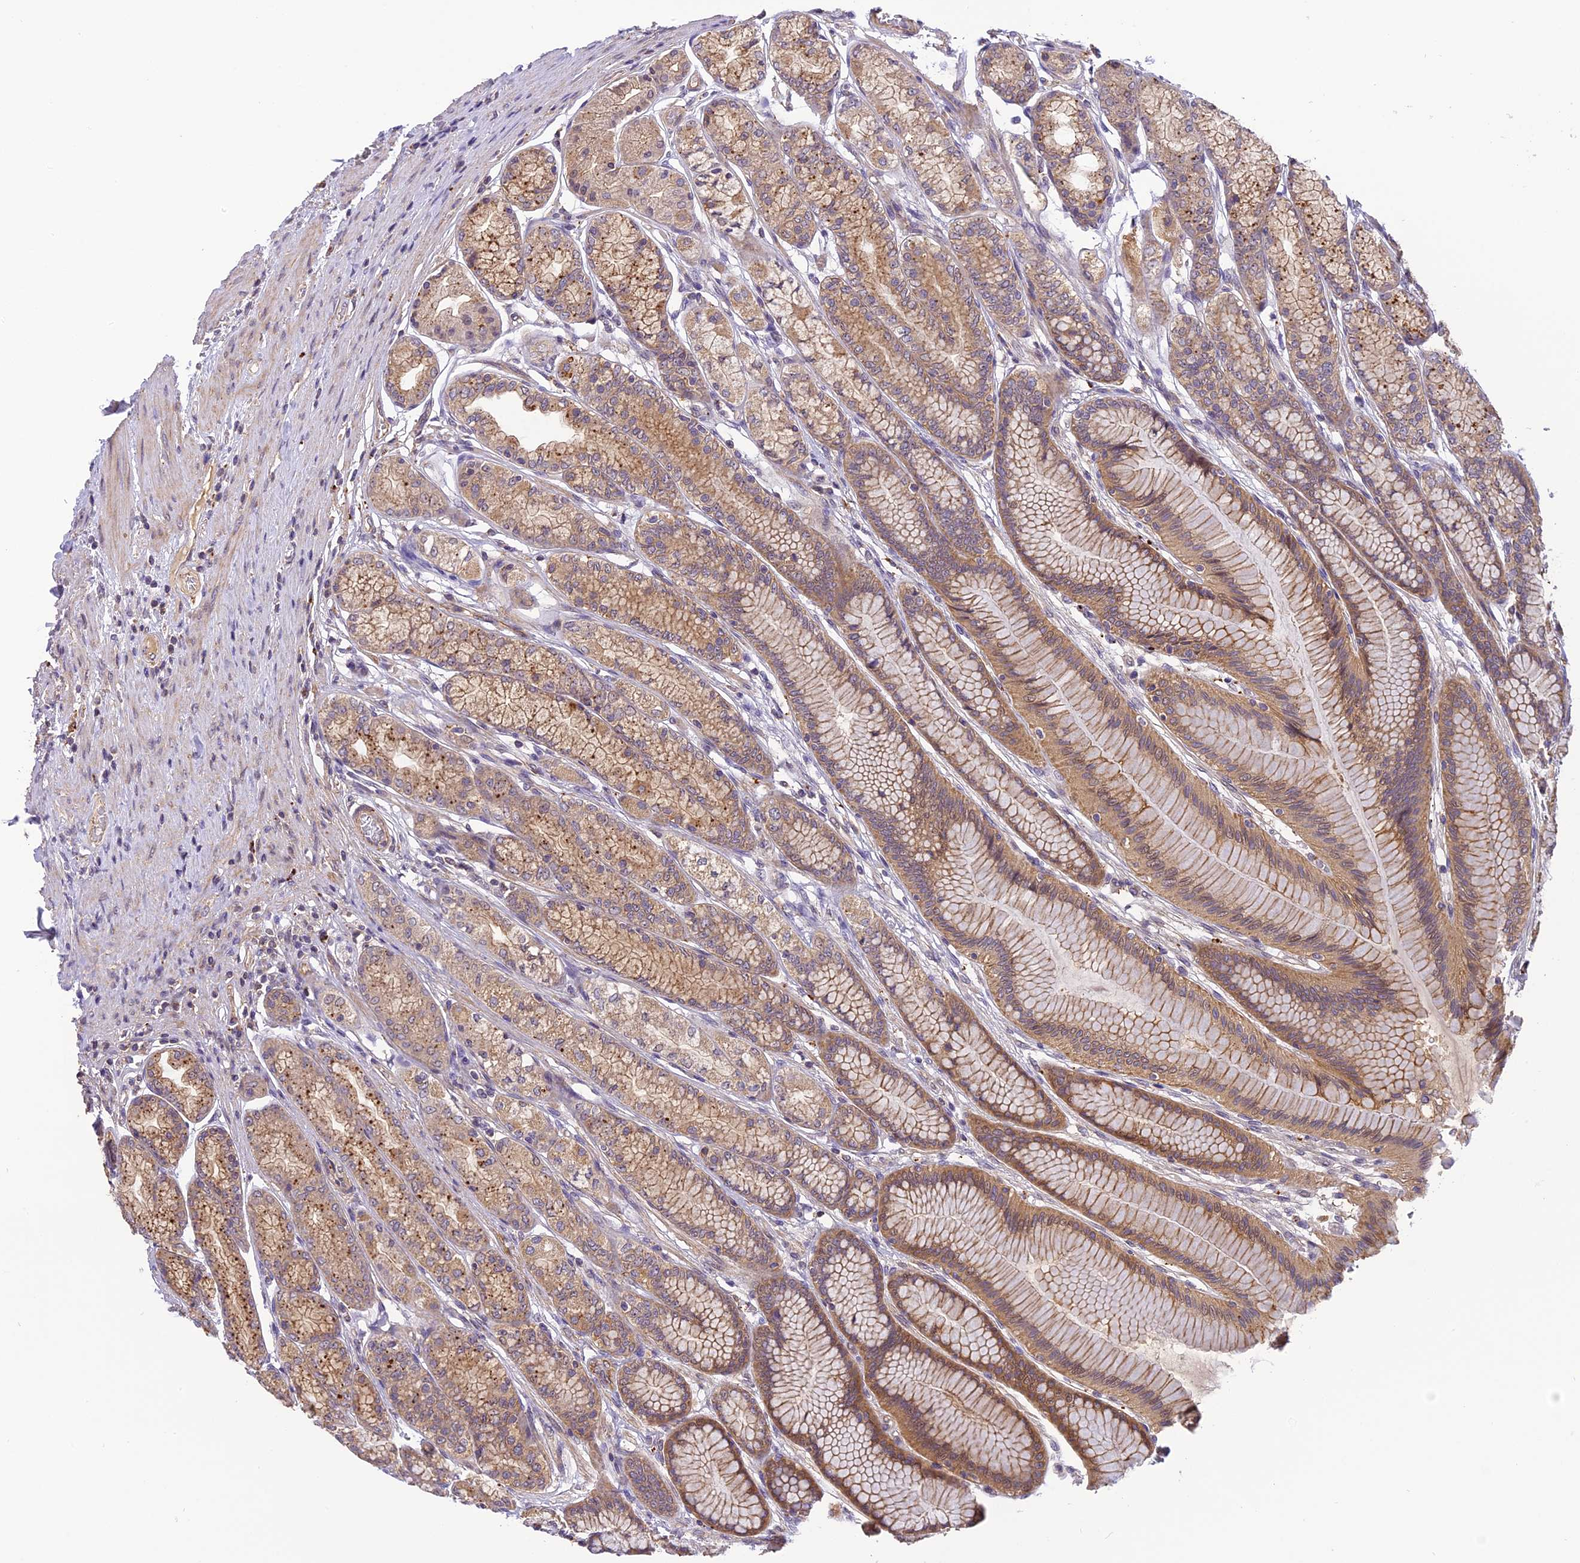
{"staining": {"intensity": "moderate", "quantity": ">75%", "location": "cytoplasmic/membranous"}, "tissue": "stomach", "cell_type": "Glandular cells", "image_type": "normal", "snomed": [{"axis": "morphology", "description": "Normal tissue, NOS"}, {"axis": "morphology", "description": "Adenocarcinoma, NOS"}, {"axis": "morphology", "description": "Adenocarcinoma, High grade"}, {"axis": "topography", "description": "Stomach, upper"}, {"axis": "topography", "description": "Stomach"}], "caption": "High-magnification brightfield microscopy of benign stomach stained with DAB (brown) and counterstained with hematoxylin (blue). glandular cells exhibit moderate cytoplasmic/membranous expression is seen in about>75% of cells. (brown staining indicates protein expression, while blue staining denotes nuclei).", "gene": "FNIP2", "patient": {"sex": "female", "age": 65}}